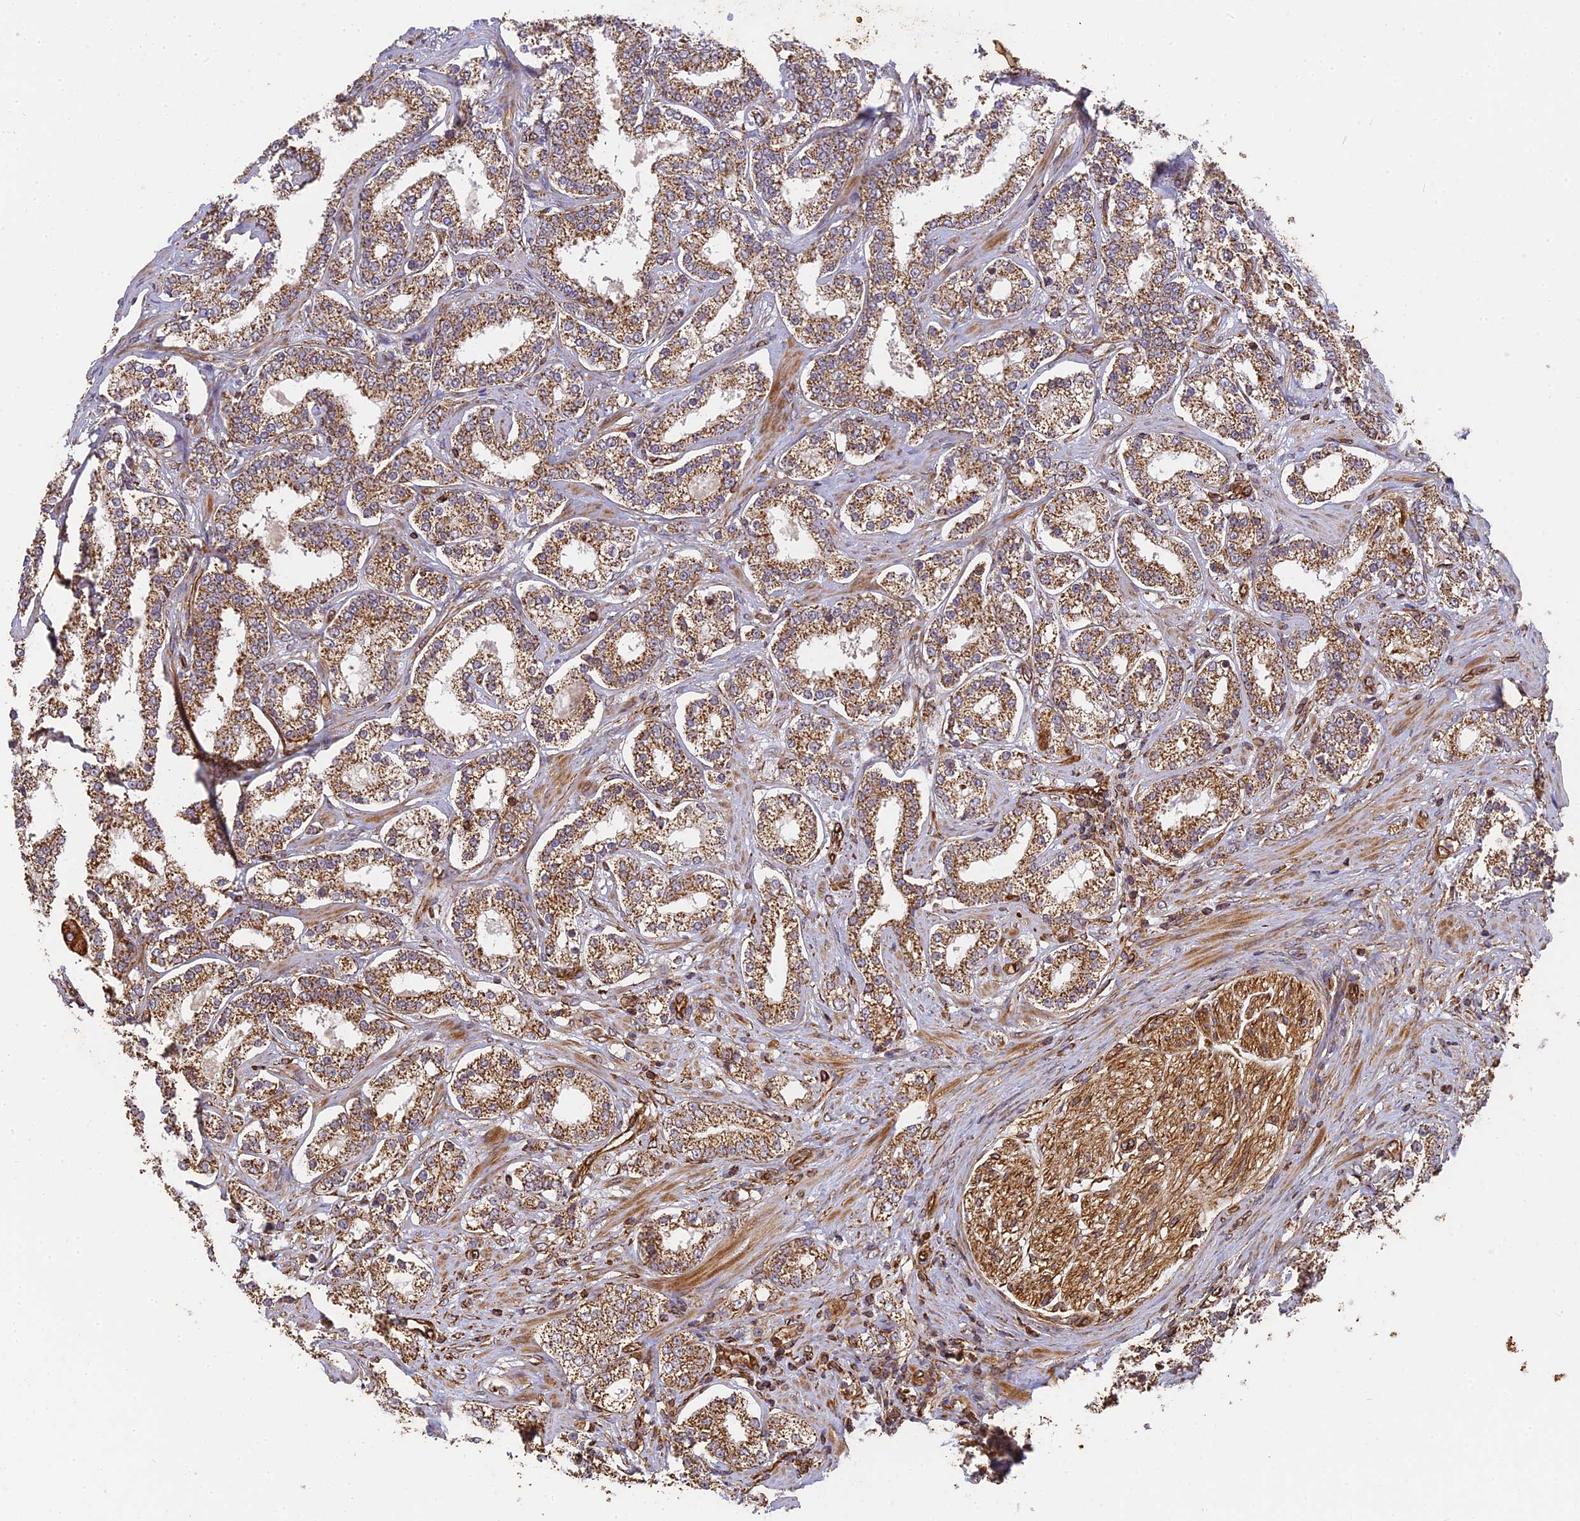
{"staining": {"intensity": "moderate", "quantity": ">75%", "location": "cytoplasmic/membranous"}, "tissue": "prostate cancer", "cell_type": "Tumor cells", "image_type": "cancer", "snomed": [{"axis": "morphology", "description": "Normal tissue, NOS"}, {"axis": "morphology", "description": "Adenocarcinoma, High grade"}, {"axis": "topography", "description": "Prostate"}], "caption": "A photomicrograph showing moderate cytoplasmic/membranous positivity in approximately >75% of tumor cells in prostate cancer (high-grade adenocarcinoma), as visualized by brown immunohistochemical staining.", "gene": "DSTYK", "patient": {"sex": "male", "age": 83}}